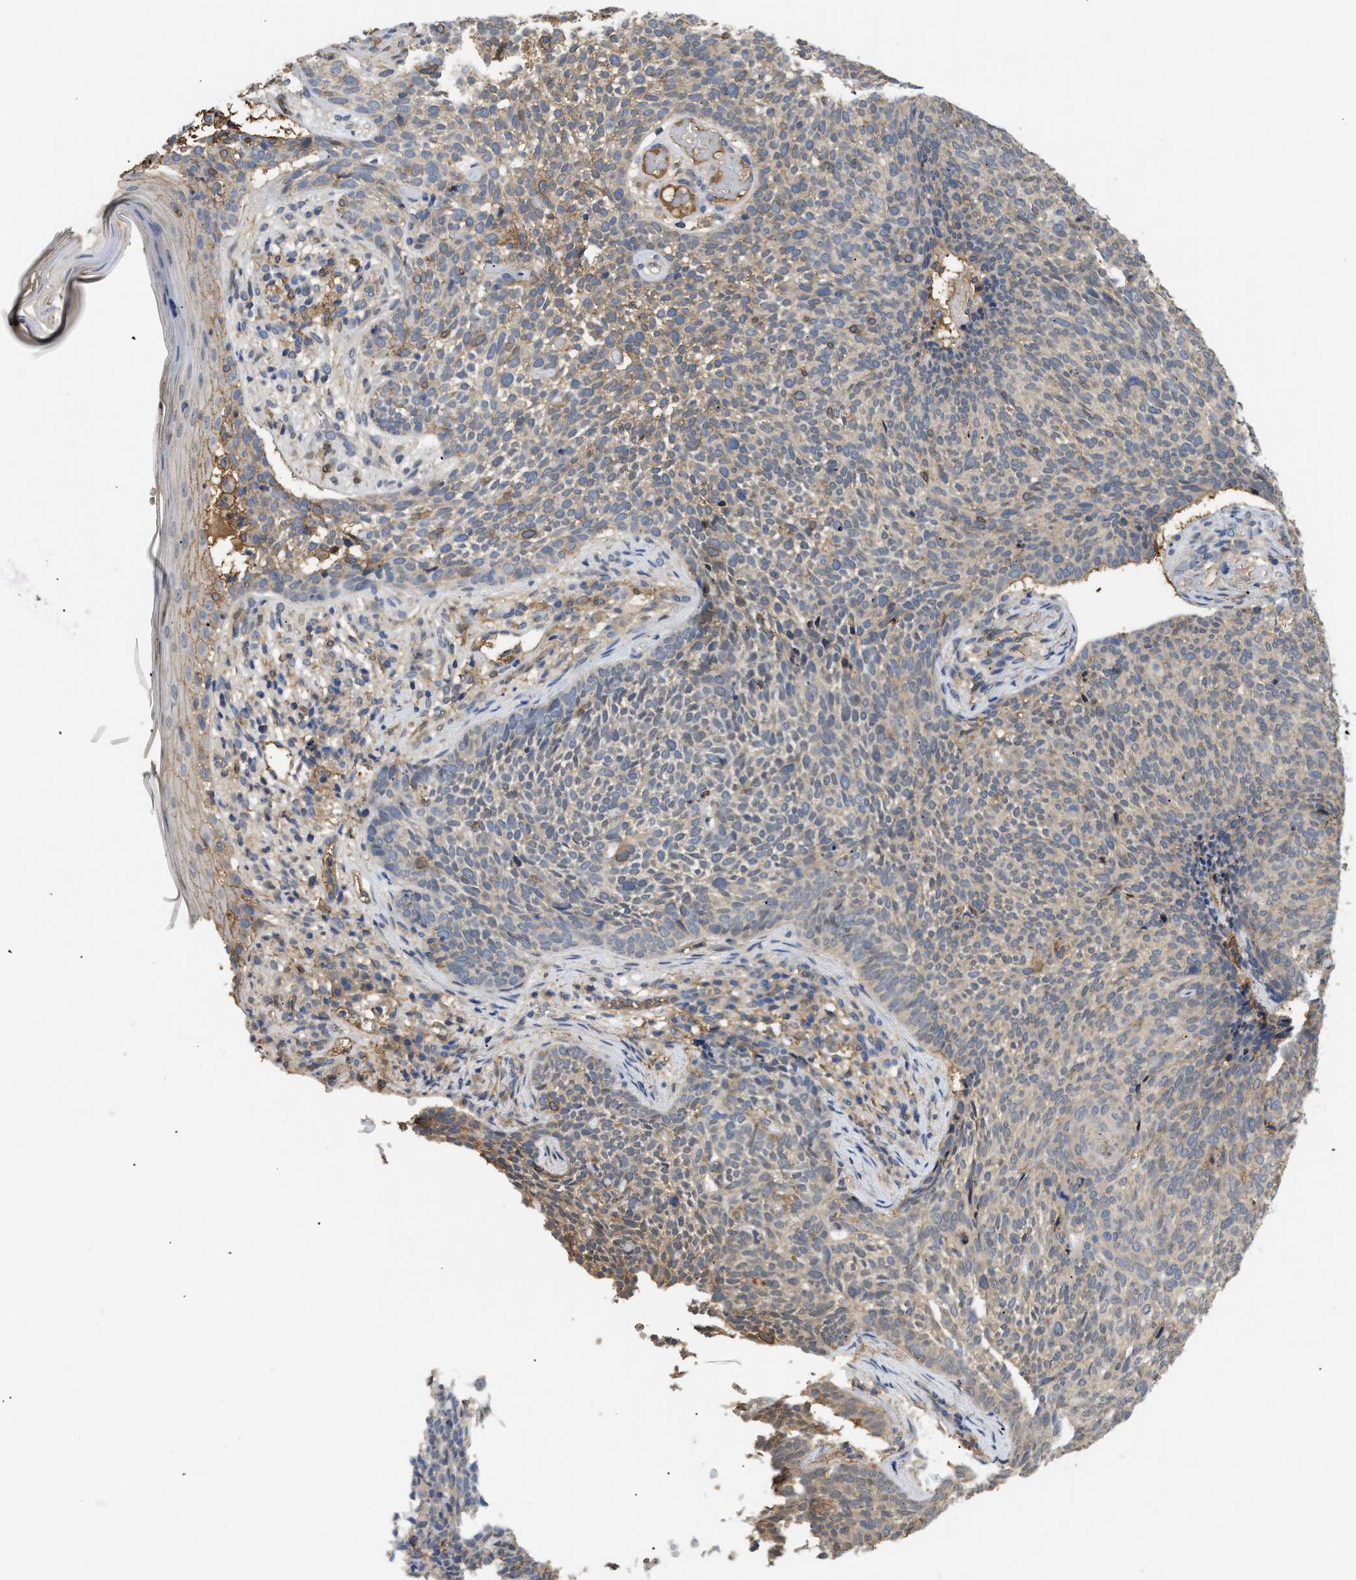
{"staining": {"intensity": "weak", "quantity": ">75%", "location": "cytoplasmic/membranous"}, "tissue": "skin cancer", "cell_type": "Tumor cells", "image_type": "cancer", "snomed": [{"axis": "morphology", "description": "Basal cell carcinoma"}, {"axis": "topography", "description": "Skin"}], "caption": "Immunohistochemistry (DAB (3,3'-diaminobenzidine)) staining of skin cancer (basal cell carcinoma) displays weak cytoplasmic/membranous protein expression in approximately >75% of tumor cells.", "gene": "ANXA4", "patient": {"sex": "female", "age": 84}}